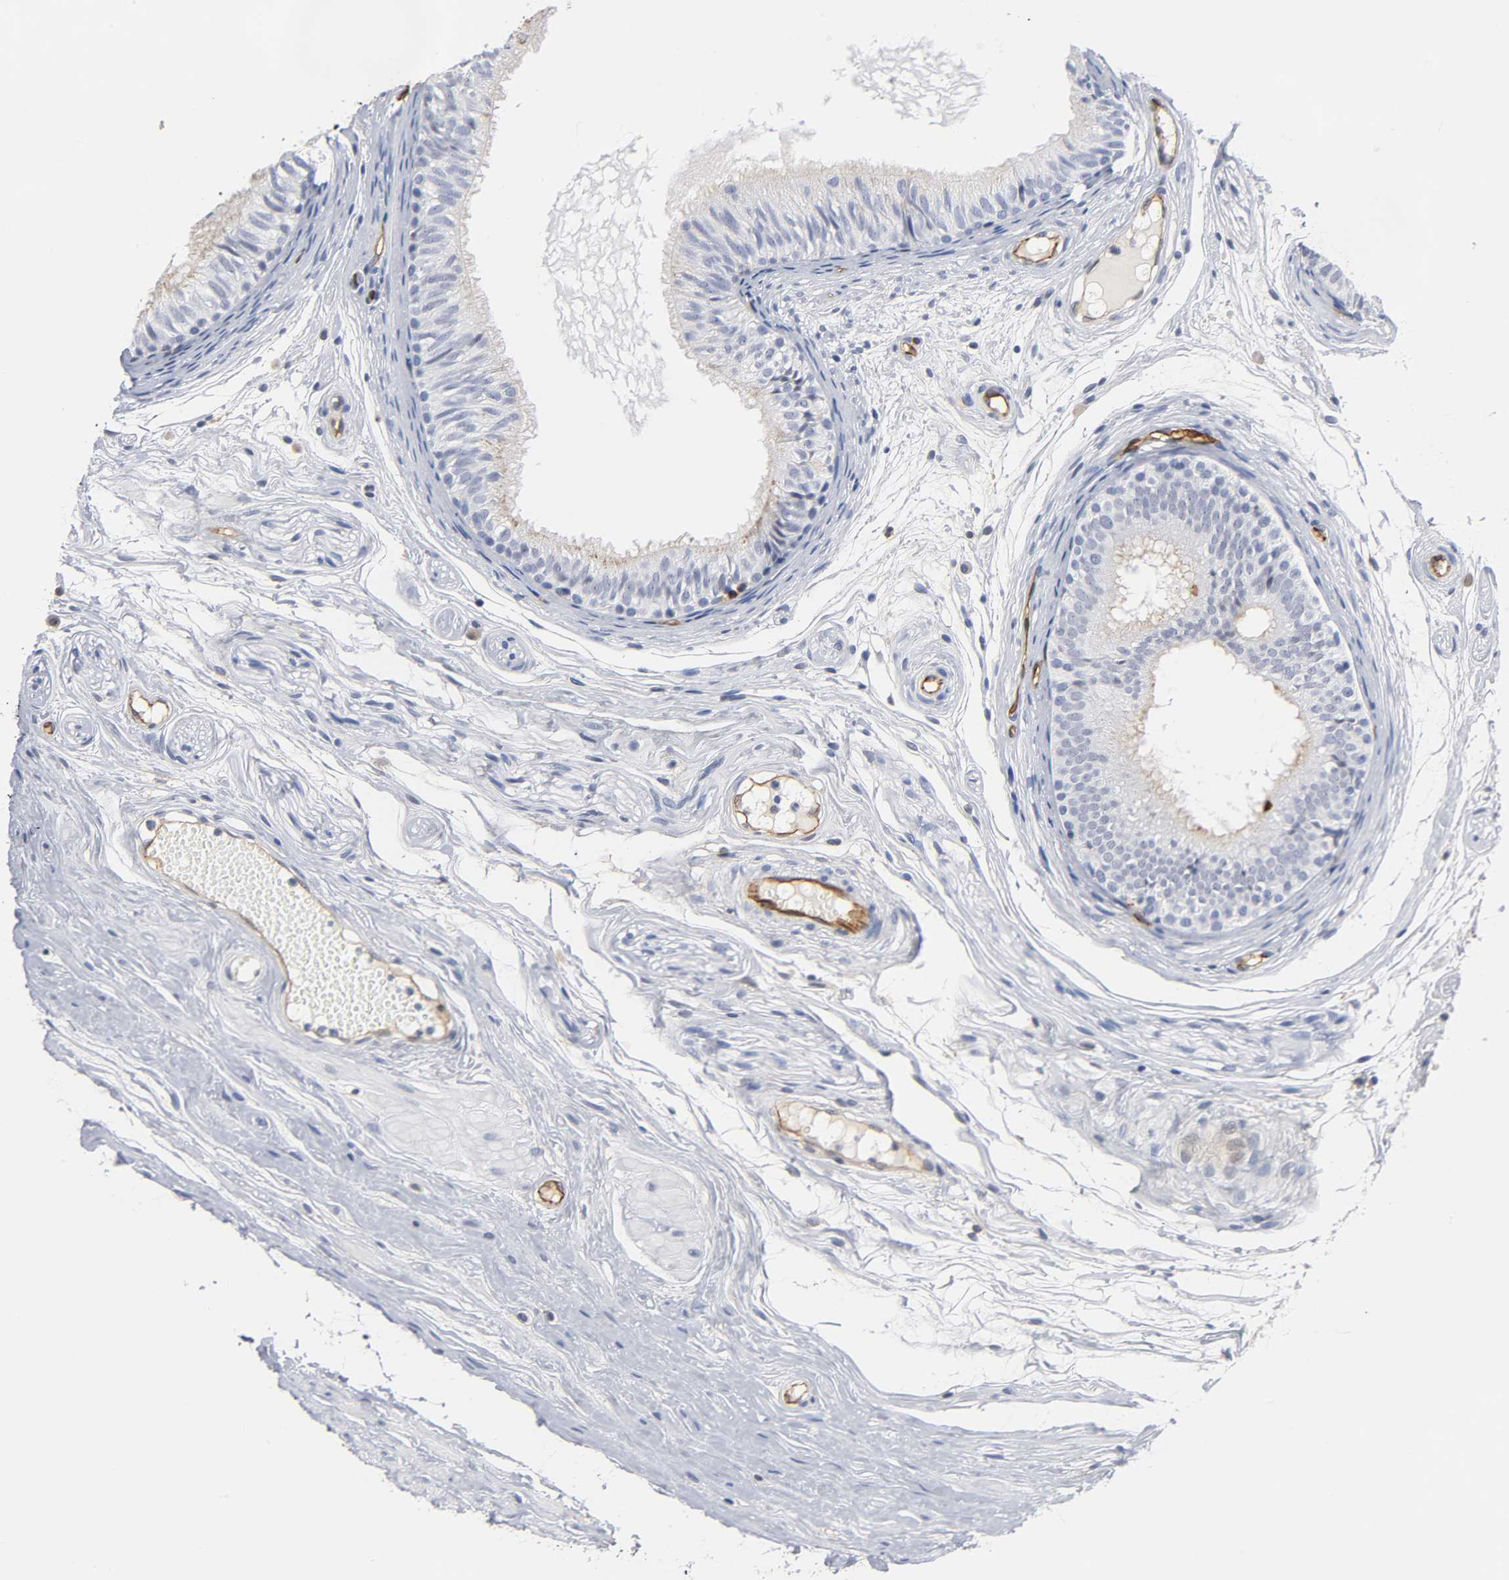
{"staining": {"intensity": "negative", "quantity": "none", "location": "none"}, "tissue": "epididymis", "cell_type": "Glandular cells", "image_type": "normal", "snomed": [{"axis": "morphology", "description": "Normal tissue, NOS"}, {"axis": "morphology", "description": "Atrophy, NOS"}, {"axis": "topography", "description": "Testis"}, {"axis": "topography", "description": "Epididymis"}], "caption": "This is an immunohistochemistry image of benign epididymis. There is no expression in glandular cells.", "gene": "ICAM1", "patient": {"sex": "male", "age": 18}}